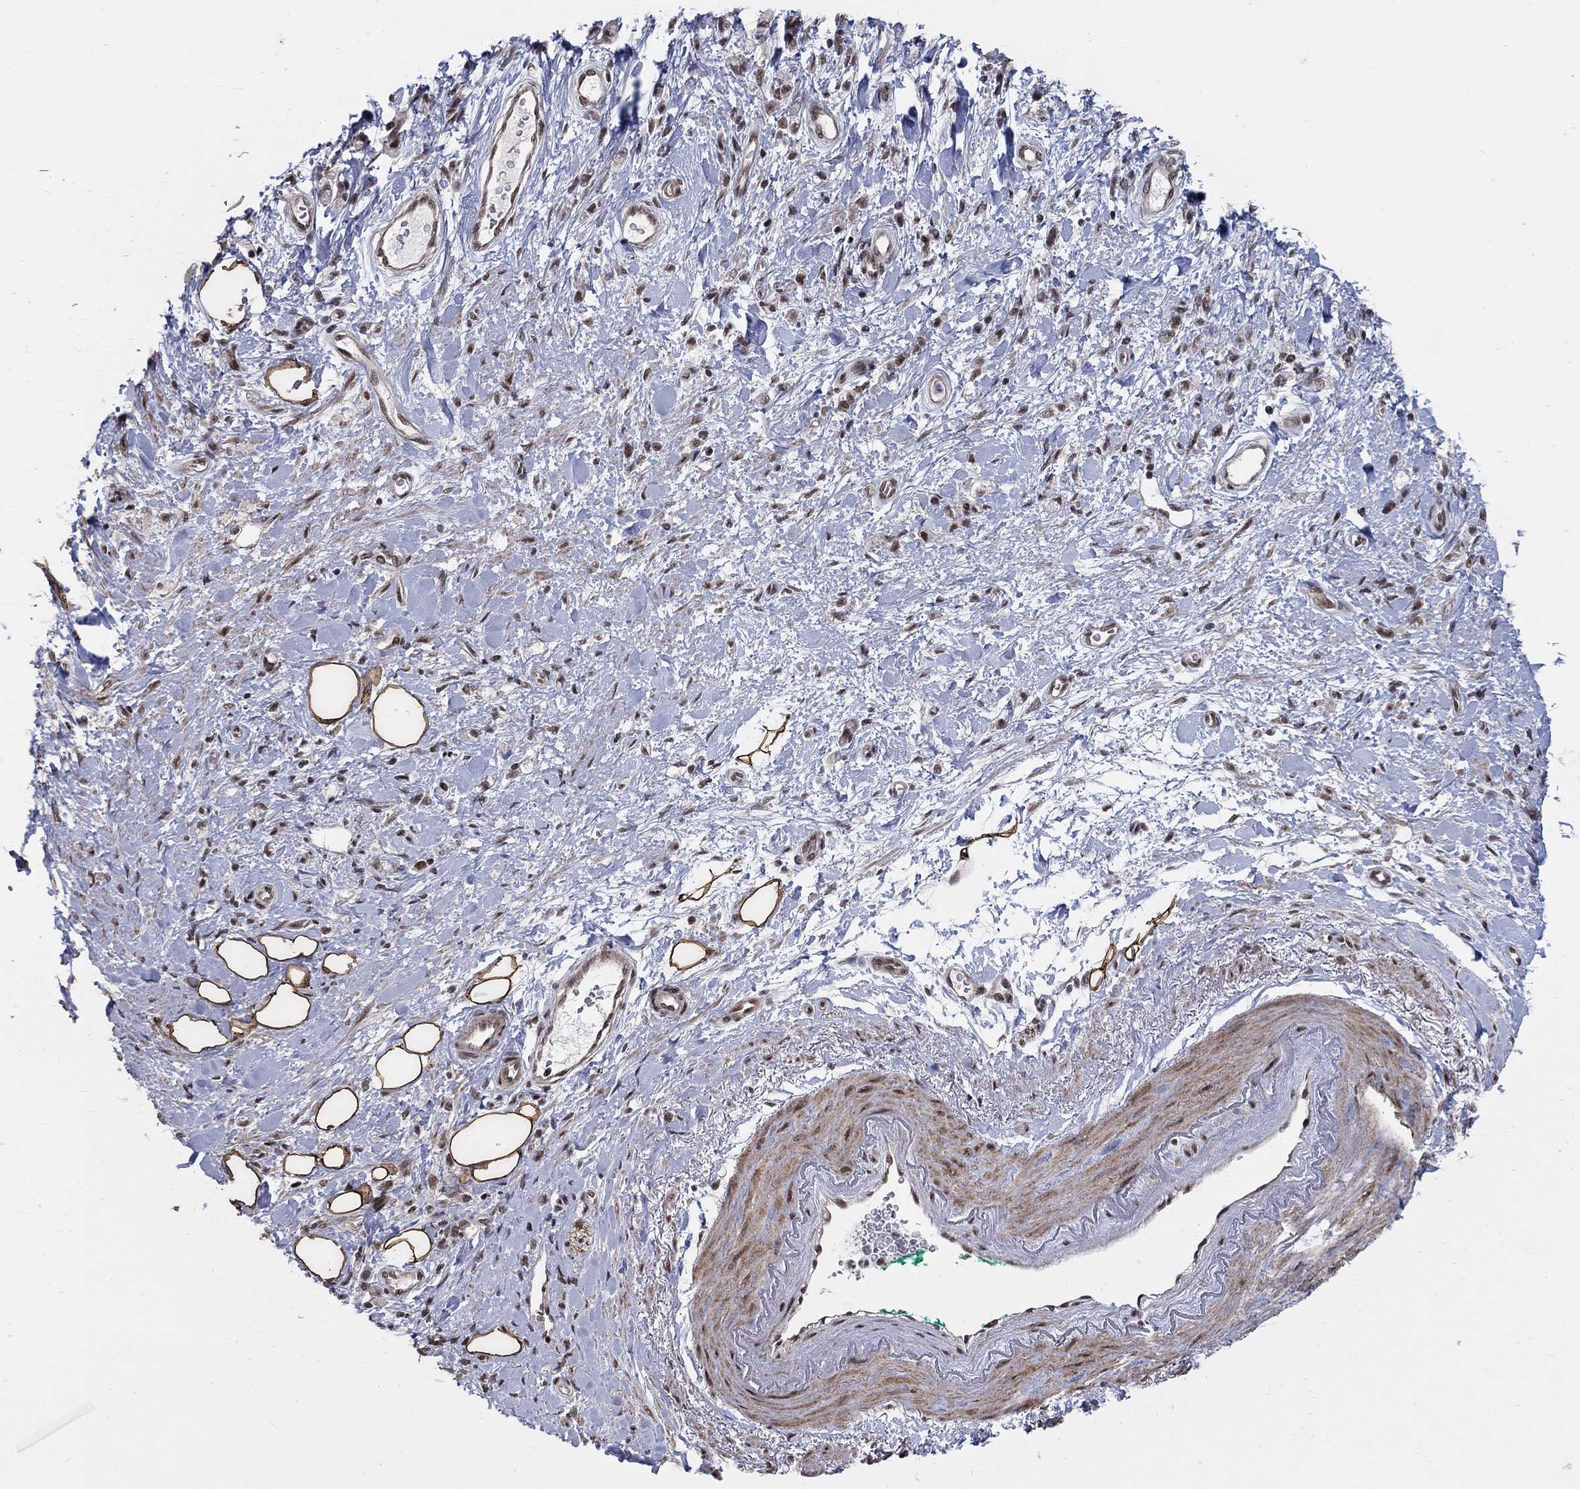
{"staining": {"intensity": "moderate", "quantity": "25%-75%", "location": "nuclear"}, "tissue": "stomach cancer", "cell_type": "Tumor cells", "image_type": "cancer", "snomed": [{"axis": "morphology", "description": "Adenocarcinoma, NOS"}, {"axis": "topography", "description": "Stomach"}], "caption": "Stomach cancer was stained to show a protein in brown. There is medium levels of moderate nuclear staining in approximately 25%-75% of tumor cells.", "gene": "PNISR", "patient": {"sex": "male", "age": 77}}